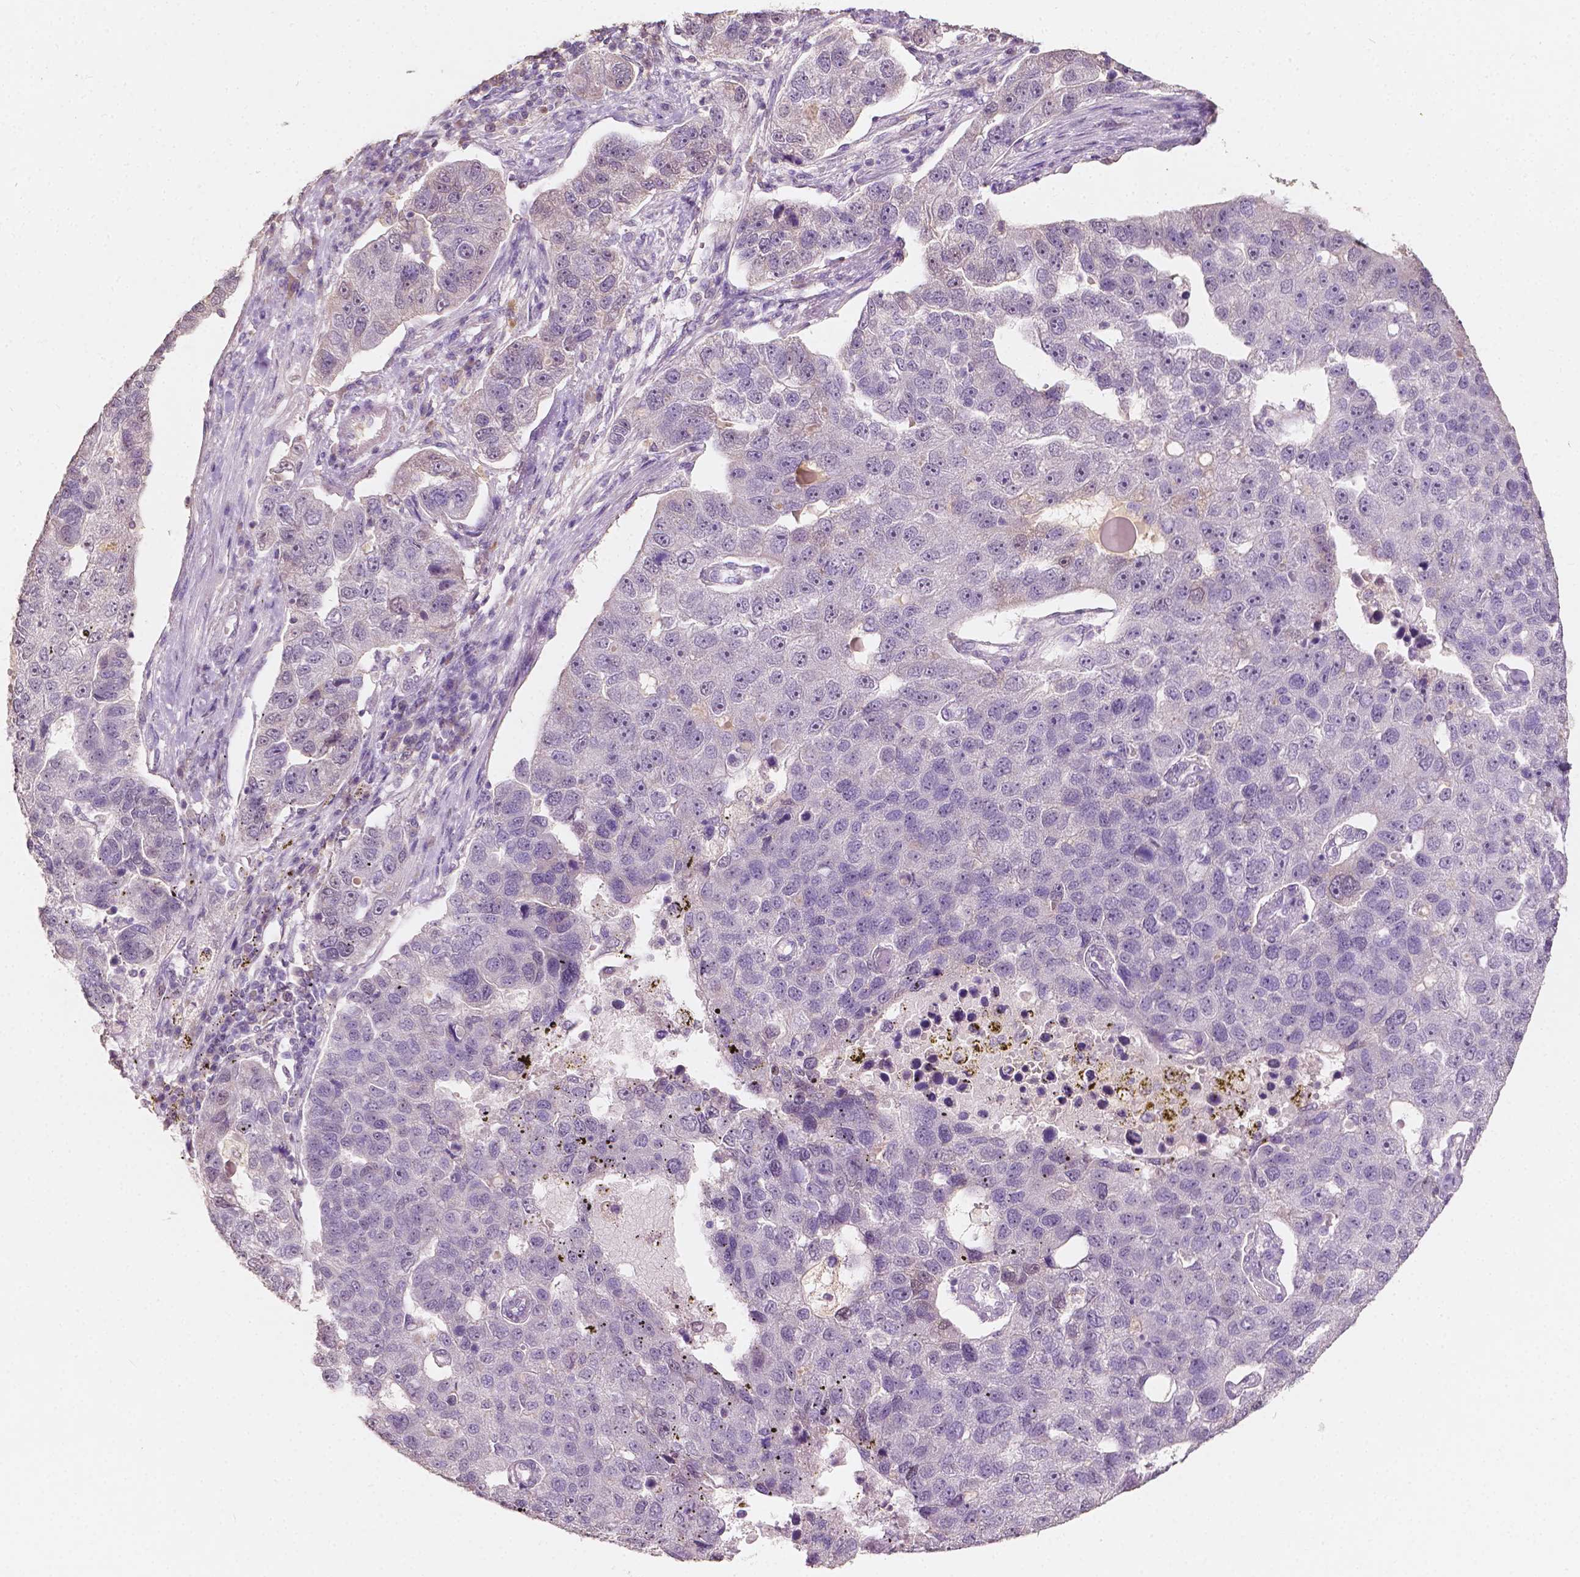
{"staining": {"intensity": "negative", "quantity": "none", "location": "none"}, "tissue": "pancreatic cancer", "cell_type": "Tumor cells", "image_type": "cancer", "snomed": [{"axis": "morphology", "description": "Adenocarcinoma, NOS"}, {"axis": "topography", "description": "Pancreas"}], "caption": "DAB immunohistochemical staining of pancreatic adenocarcinoma shows no significant positivity in tumor cells. (Immunohistochemistry (ihc), brightfield microscopy, high magnification).", "gene": "SOX15", "patient": {"sex": "female", "age": 61}}